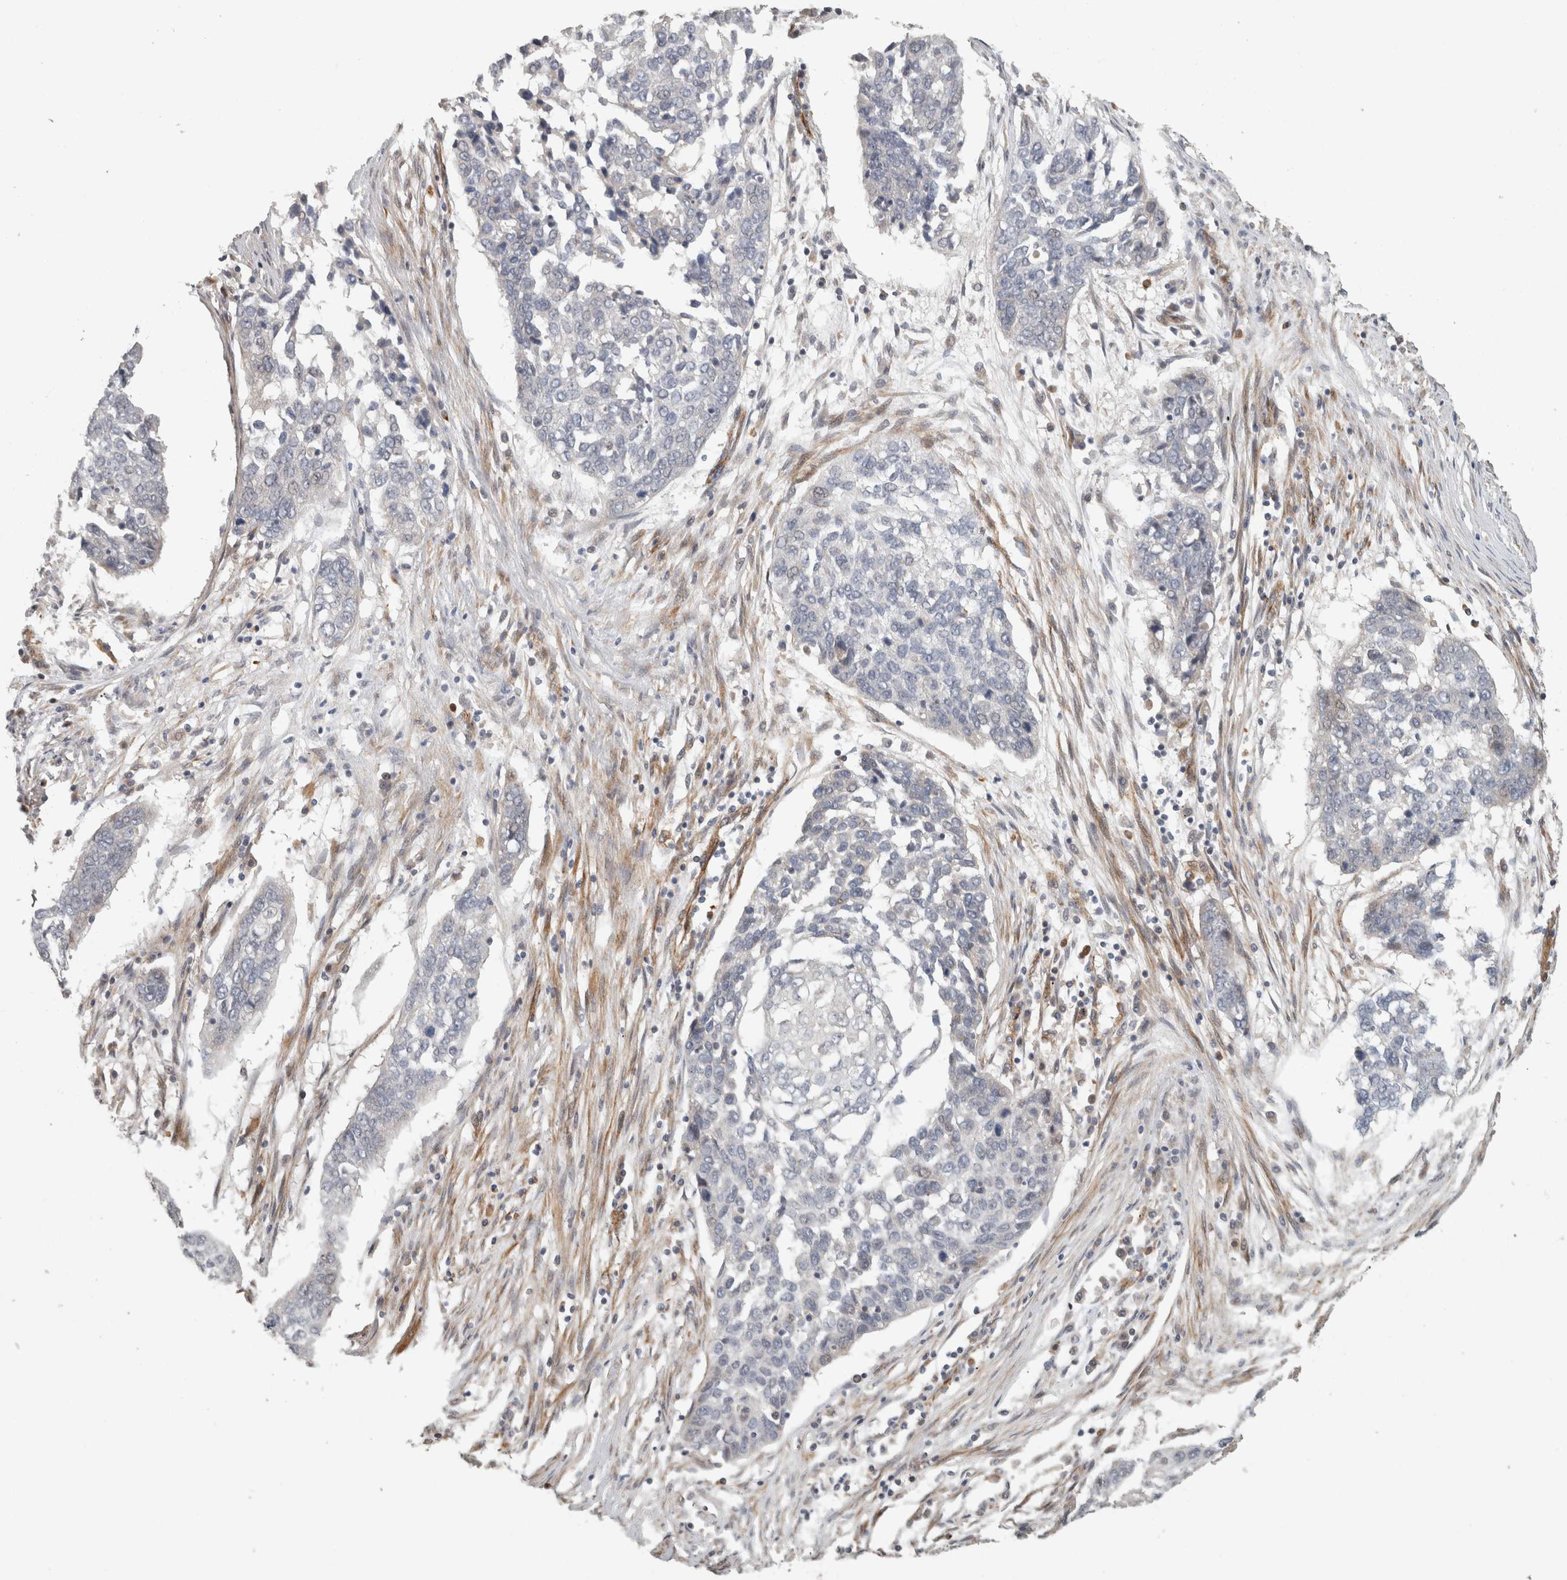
{"staining": {"intensity": "negative", "quantity": "none", "location": "none"}, "tissue": "lung cancer", "cell_type": "Tumor cells", "image_type": "cancer", "snomed": [{"axis": "morphology", "description": "Squamous cell carcinoma, NOS"}, {"axis": "topography", "description": "Lung"}], "caption": "The photomicrograph shows no significant positivity in tumor cells of squamous cell carcinoma (lung). The staining was performed using DAB (3,3'-diaminobenzidine) to visualize the protein expression in brown, while the nuclei were stained in blue with hematoxylin (Magnification: 20x).", "gene": "SIPA1L2", "patient": {"sex": "female", "age": 63}}